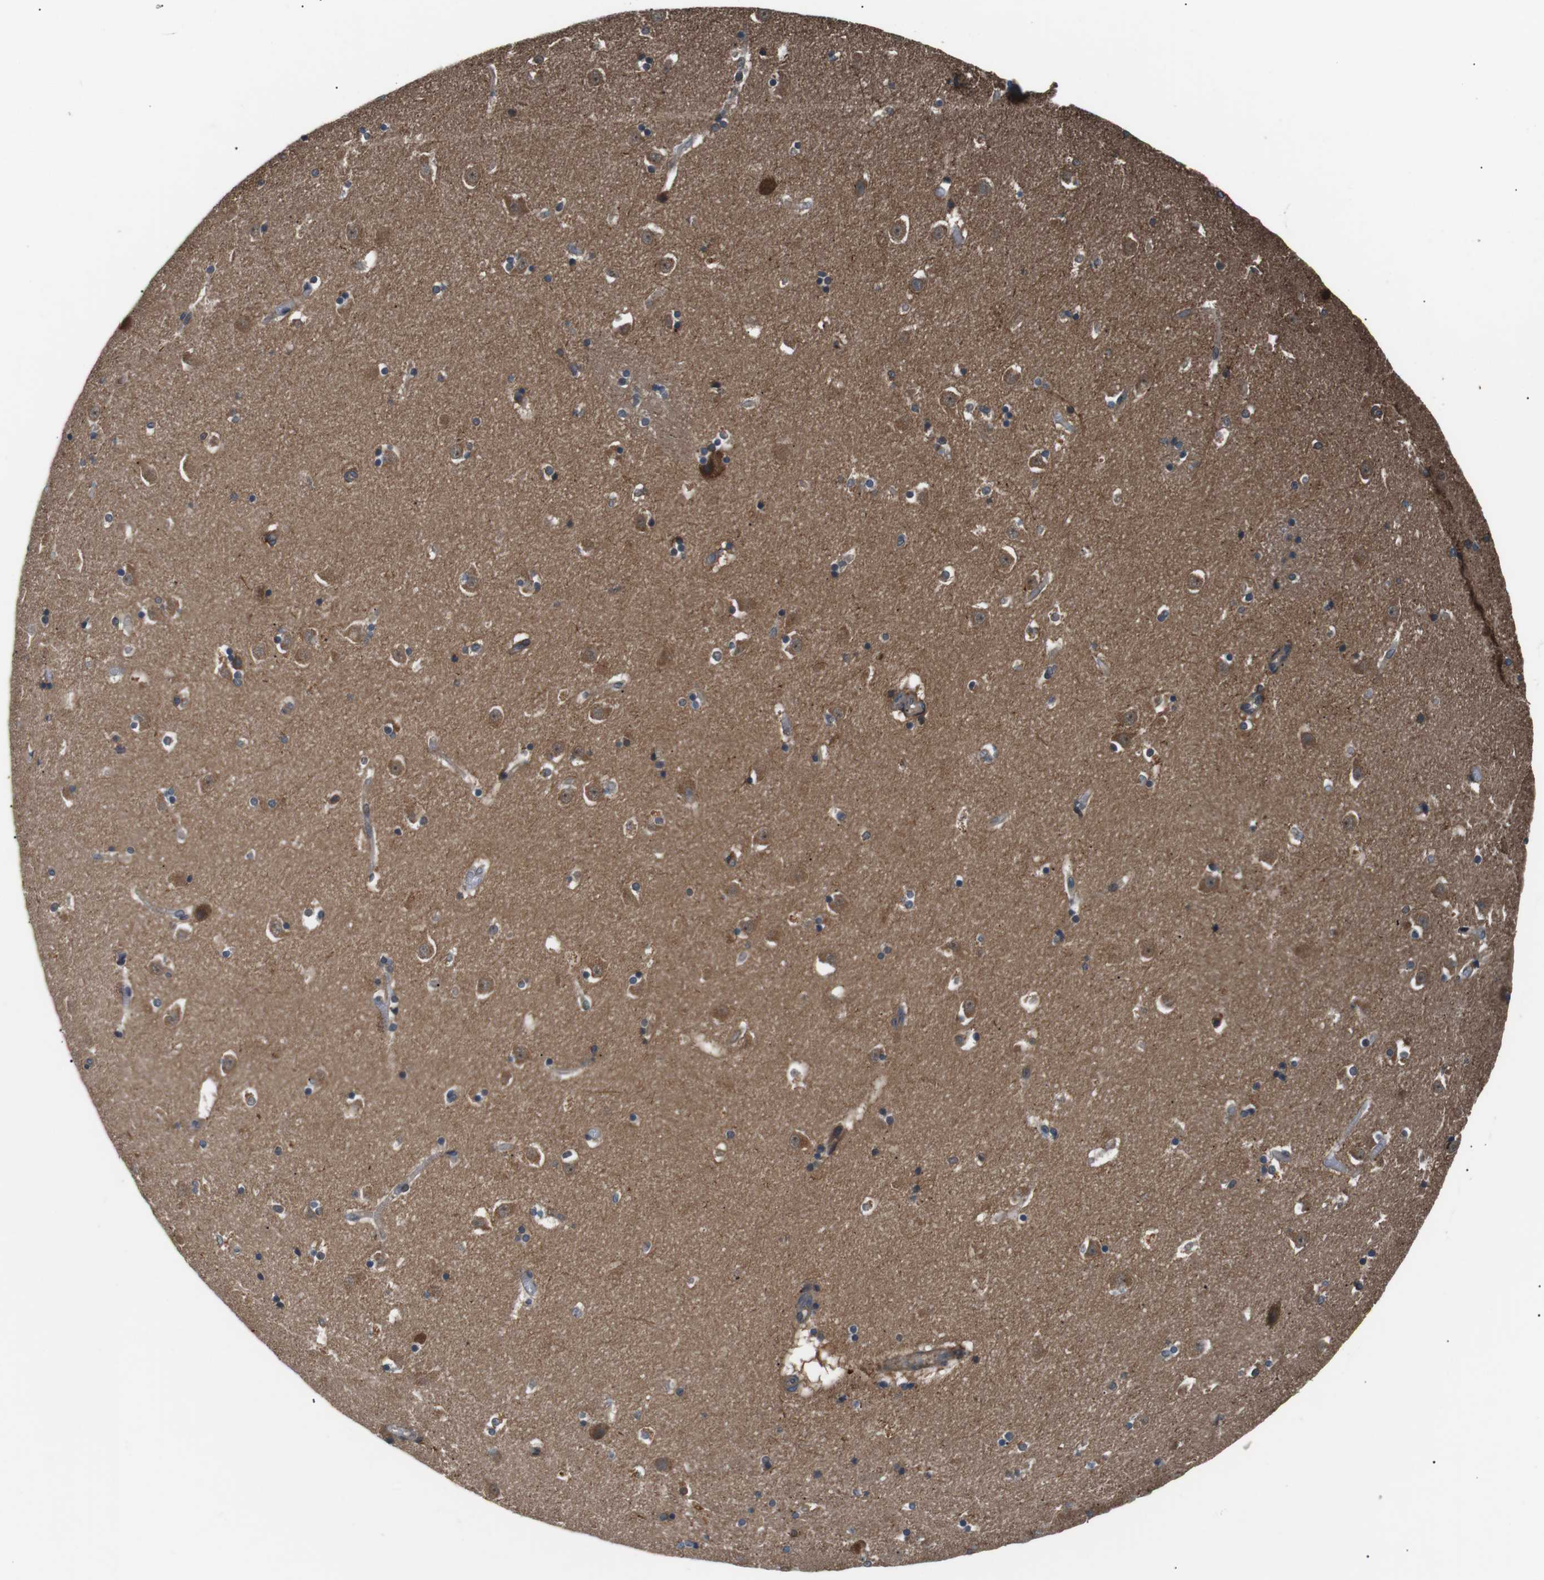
{"staining": {"intensity": "moderate", "quantity": "25%-75%", "location": "cytoplasmic/membranous"}, "tissue": "caudate", "cell_type": "Glial cells", "image_type": "normal", "snomed": [{"axis": "morphology", "description": "Normal tissue, NOS"}, {"axis": "topography", "description": "Lateral ventricle wall"}], "caption": "Glial cells demonstrate medium levels of moderate cytoplasmic/membranous expression in about 25%-75% of cells in benign human caudate.", "gene": "GPR161", "patient": {"sex": "male", "age": 45}}